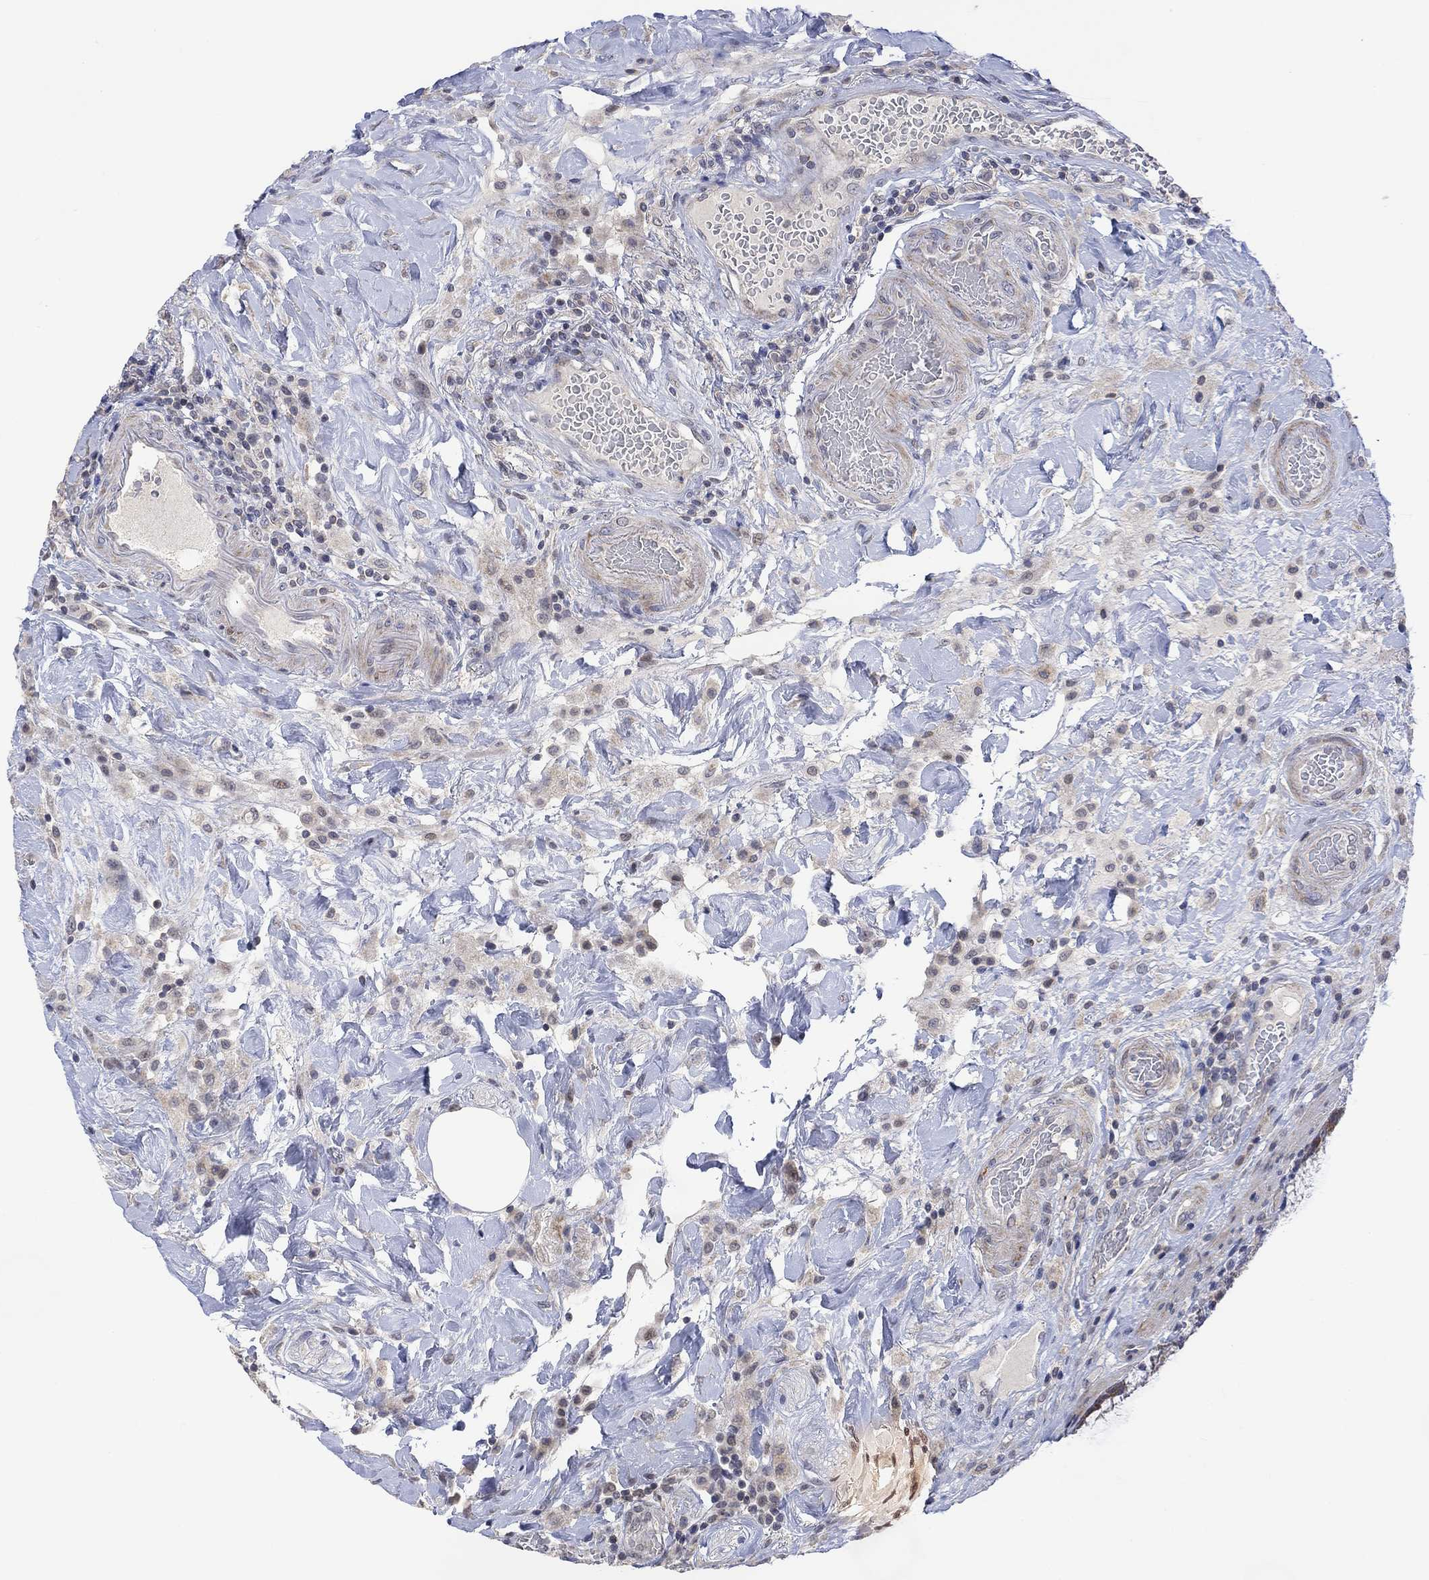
{"staining": {"intensity": "weak", "quantity": "25%-75%", "location": "cytoplasmic/membranous"}, "tissue": "colorectal cancer", "cell_type": "Tumor cells", "image_type": "cancer", "snomed": [{"axis": "morphology", "description": "Adenocarcinoma, NOS"}, {"axis": "topography", "description": "Colon"}], "caption": "Protein expression analysis of human colorectal adenocarcinoma reveals weak cytoplasmic/membranous expression in about 25%-75% of tumor cells. (brown staining indicates protein expression, while blue staining denotes nuclei).", "gene": "SLC48A1", "patient": {"sex": "female", "age": 69}}